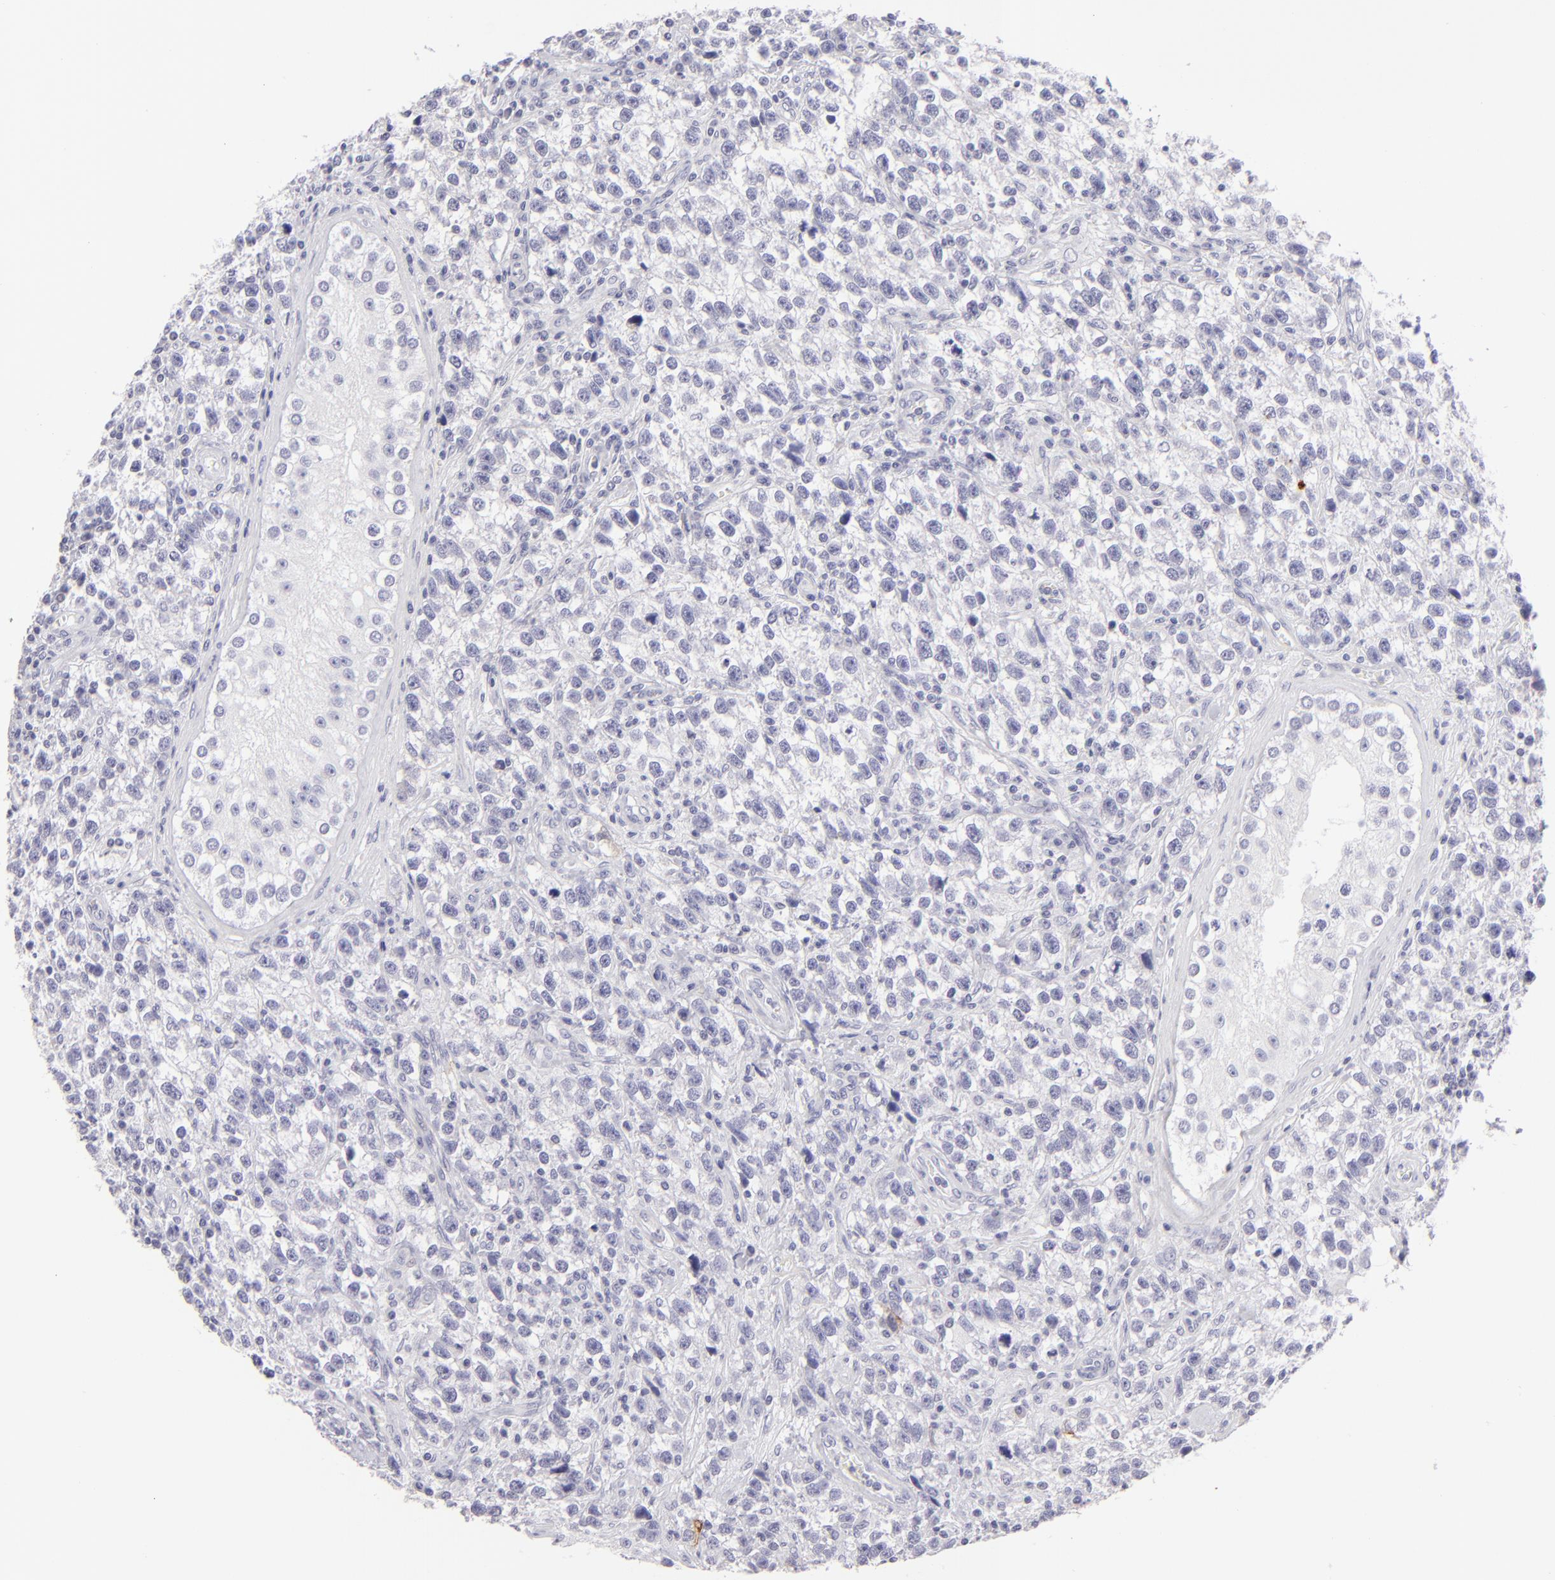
{"staining": {"intensity": "negative", "quantity": "none", "location": "none"}, "tissue": "testis cancer", "cell_type": "Tumor cells", "image_type": "cancer", "snomed": [{"axis": "morphology", "description": "Seminoma, NOS"}, {"axis": "topography", "description": "Testis"}], "caption": "A photomicrograph of testis cancer (seminoma) stained for a protein displays no brown staining in tumor cells. (DAB immunohistochemistry (IHC), high magnification).", "gene": "CLDN4", "patient": {"sex": "male", "age": 38}}